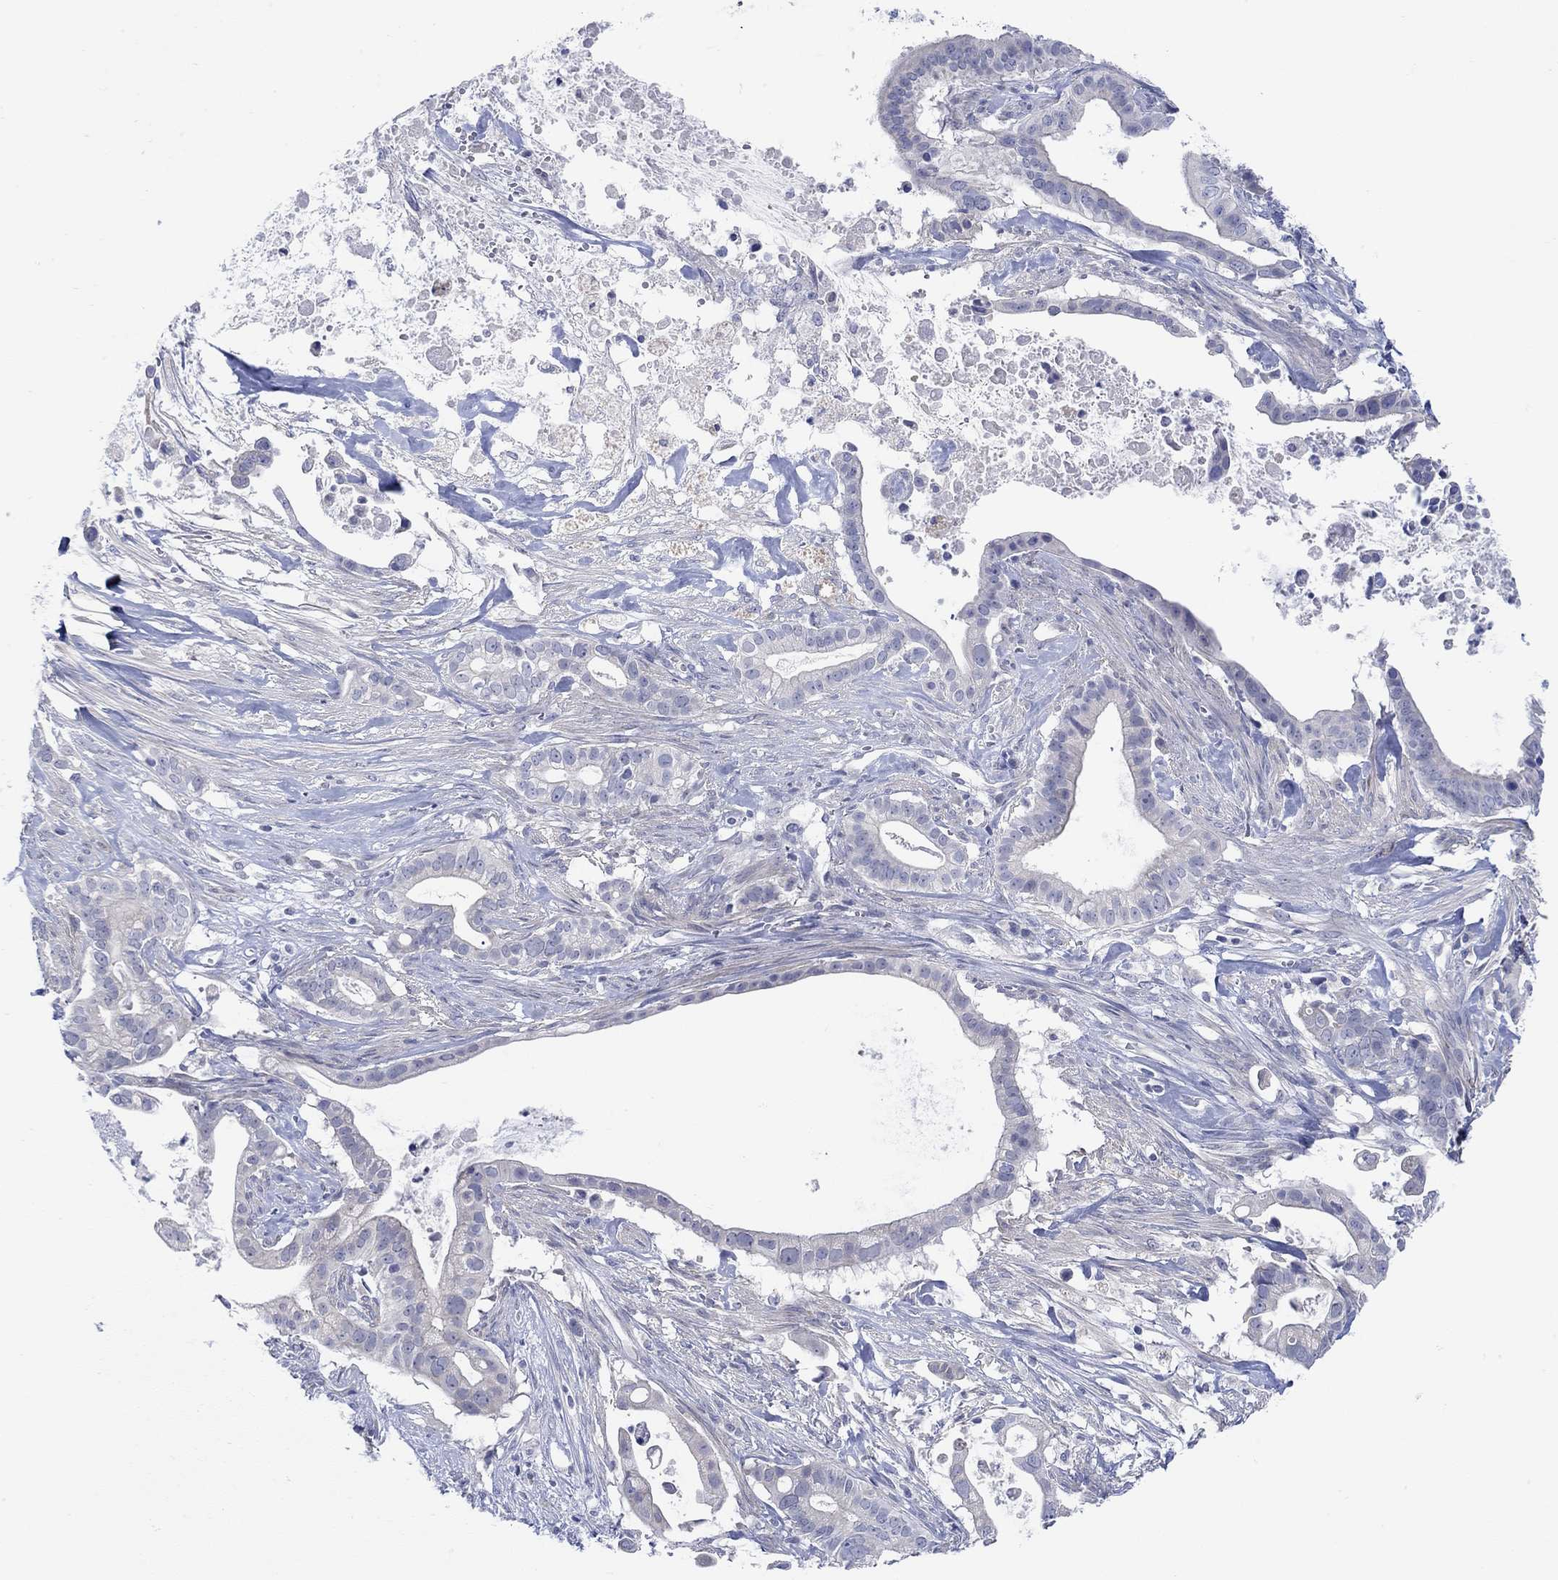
{"staining": {"intensity": "negative", "quantity": "none", "location": "none"}, "tissue": "pancreatic cancer", "cell_type": "Tumor cells", "image_type": "cancer", "snomed": [{"axis": "morphology", "description": "Adenocarcinoma, NOS"}, {"axis": "topography", "description": "Pancreas"}], "caption": "Pancreatic cancer stained for a protein using immunohistochemistry demonstrates no expression tumor cells.", "gene": "KRT222", "patient": {"sex": "male", "age": 61}}